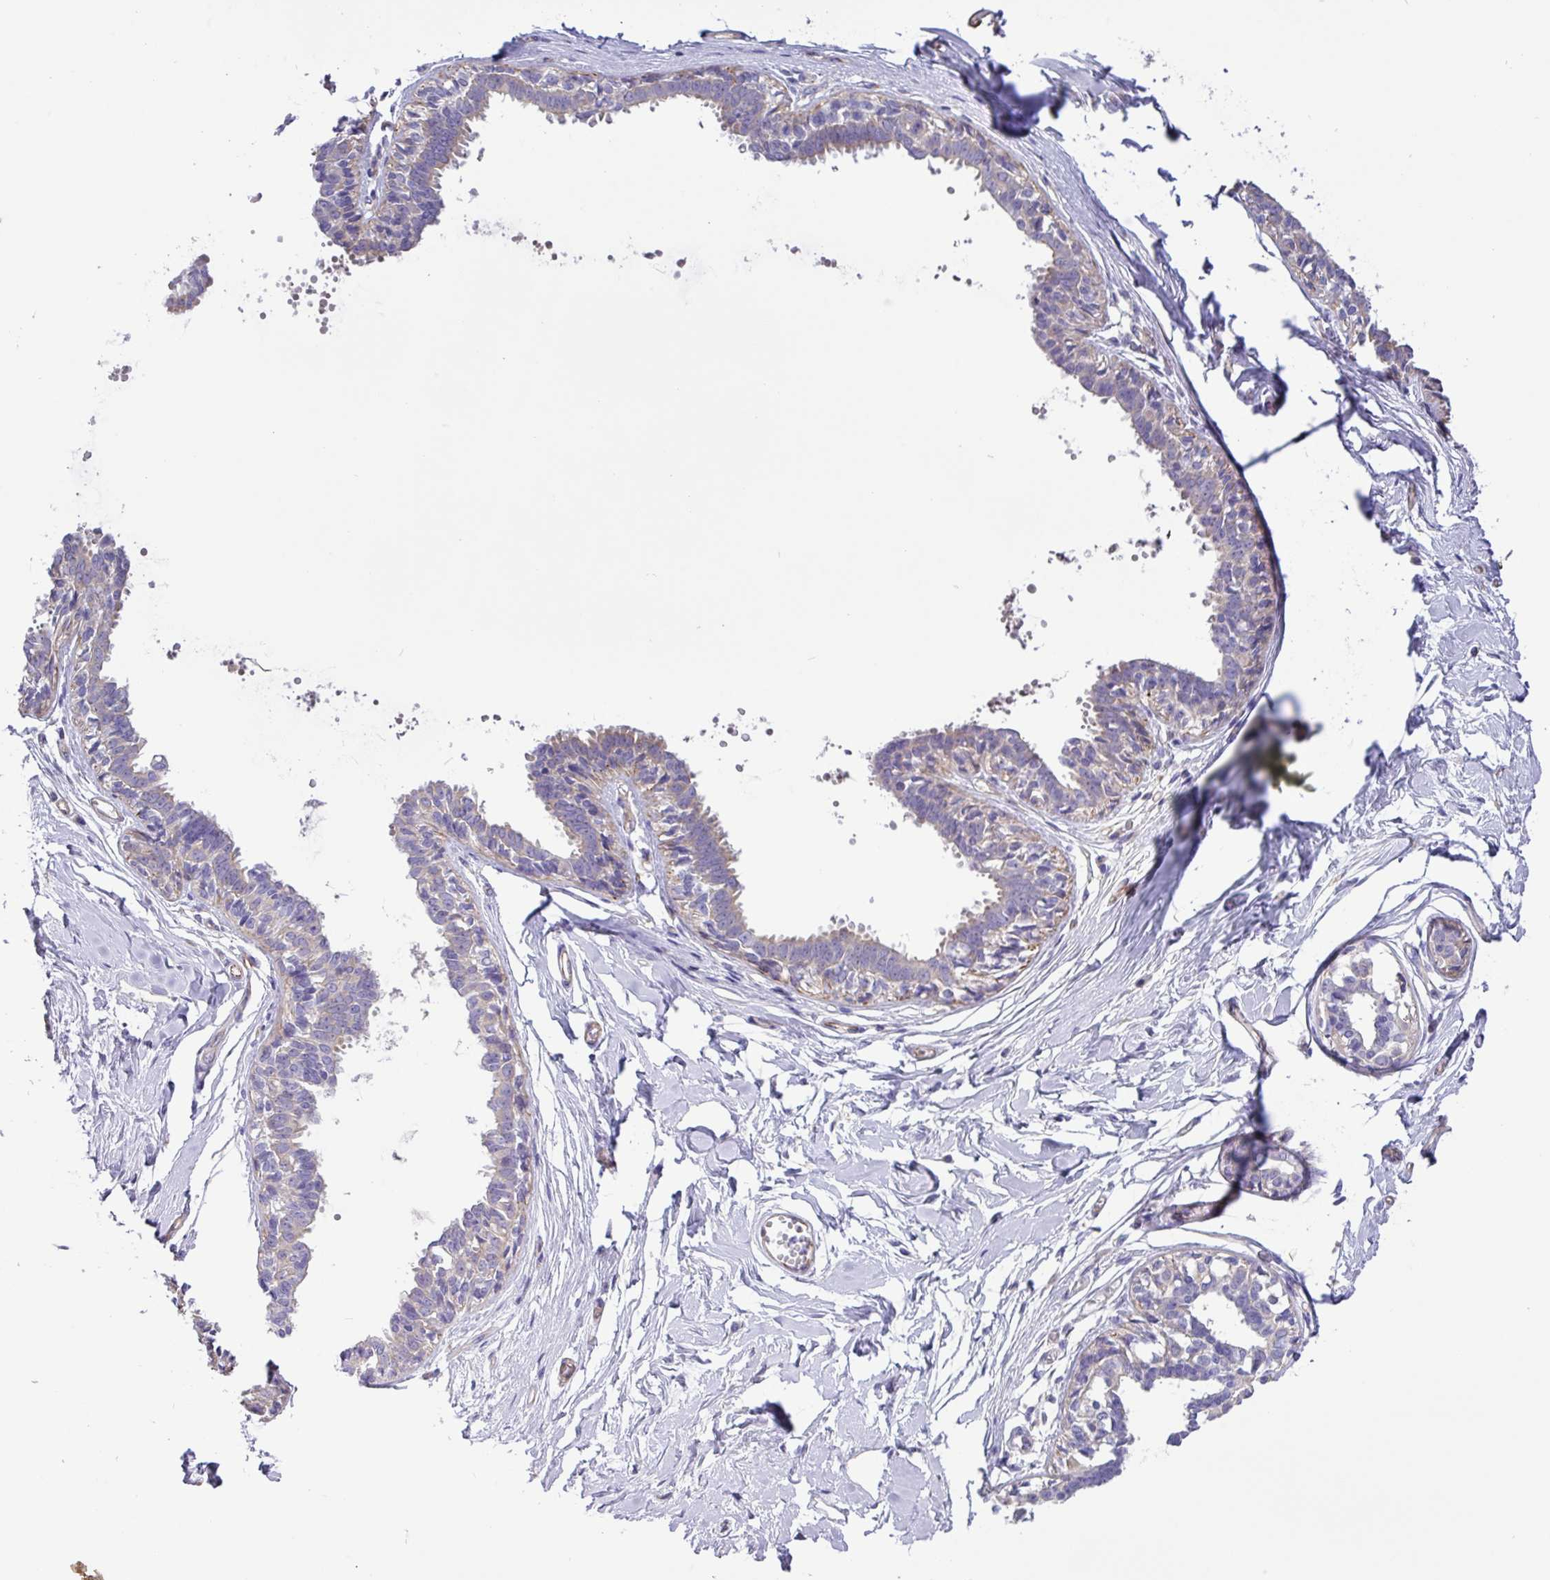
{"staining": {"intensity": "negative", "quantity": "none", "location": "none"}, "tissue": "breast", "cell_type": "Adipocytes", "image_type": "normal", "snomed": [{"axis": "morphology", "description": "Normal tissue, NOS"}, {"axis": "topography", "description": "Breast"}], "caption": "High power microscopy micrograph of an IHC image of benign breast, revealing no significant positivity in adipocytes. Nuclei are stained in blue.", "gene": "MRM2", "patient": {"sex": "female", "age": 27}}